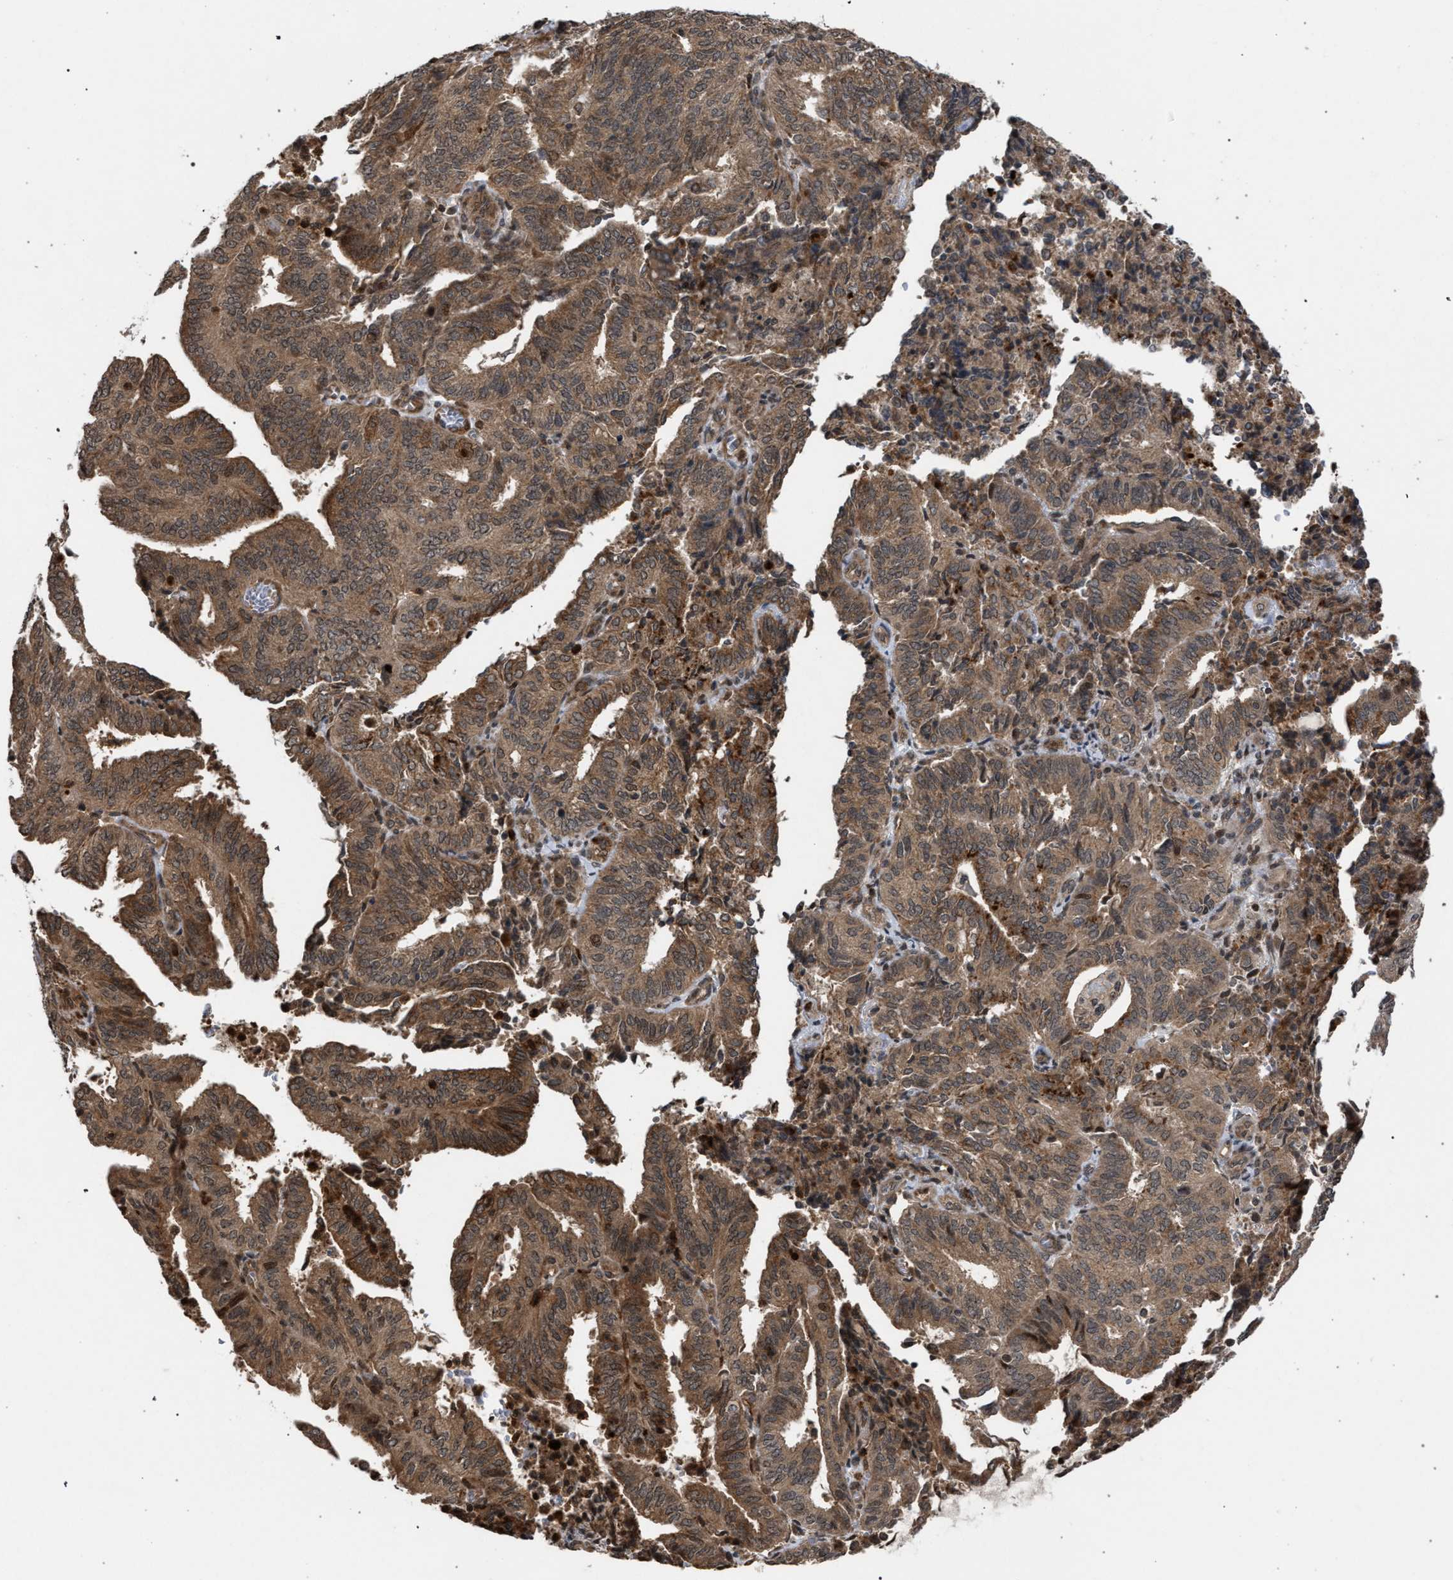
{"staining": {"intensity": "moderate", "quantity": ">75%", "location": "cytoplasmic/membranous"}, "tissue": "endometrial cancer", "cell_type": "Tumor cells", "image_type": "cancer", "snomed": [{"axis": "morphology", "description": "Adenocarcinoma, NOS"}, {"axis": "topography", "description": "Uterus"}], "caption": "IHC micrograph of neoplastic tissue: endometrial cancer (adenocarcinoma) stained using immunohistochemistry (IHC) shows medium levels of moderate protein expression localized specifically in the cytoplasmic/membranous of tumor cells, appearing as a cytoplasmic/membranous brown color.", "gene": "IRAK4", "patient": {"sex": "female", "age": 60}}